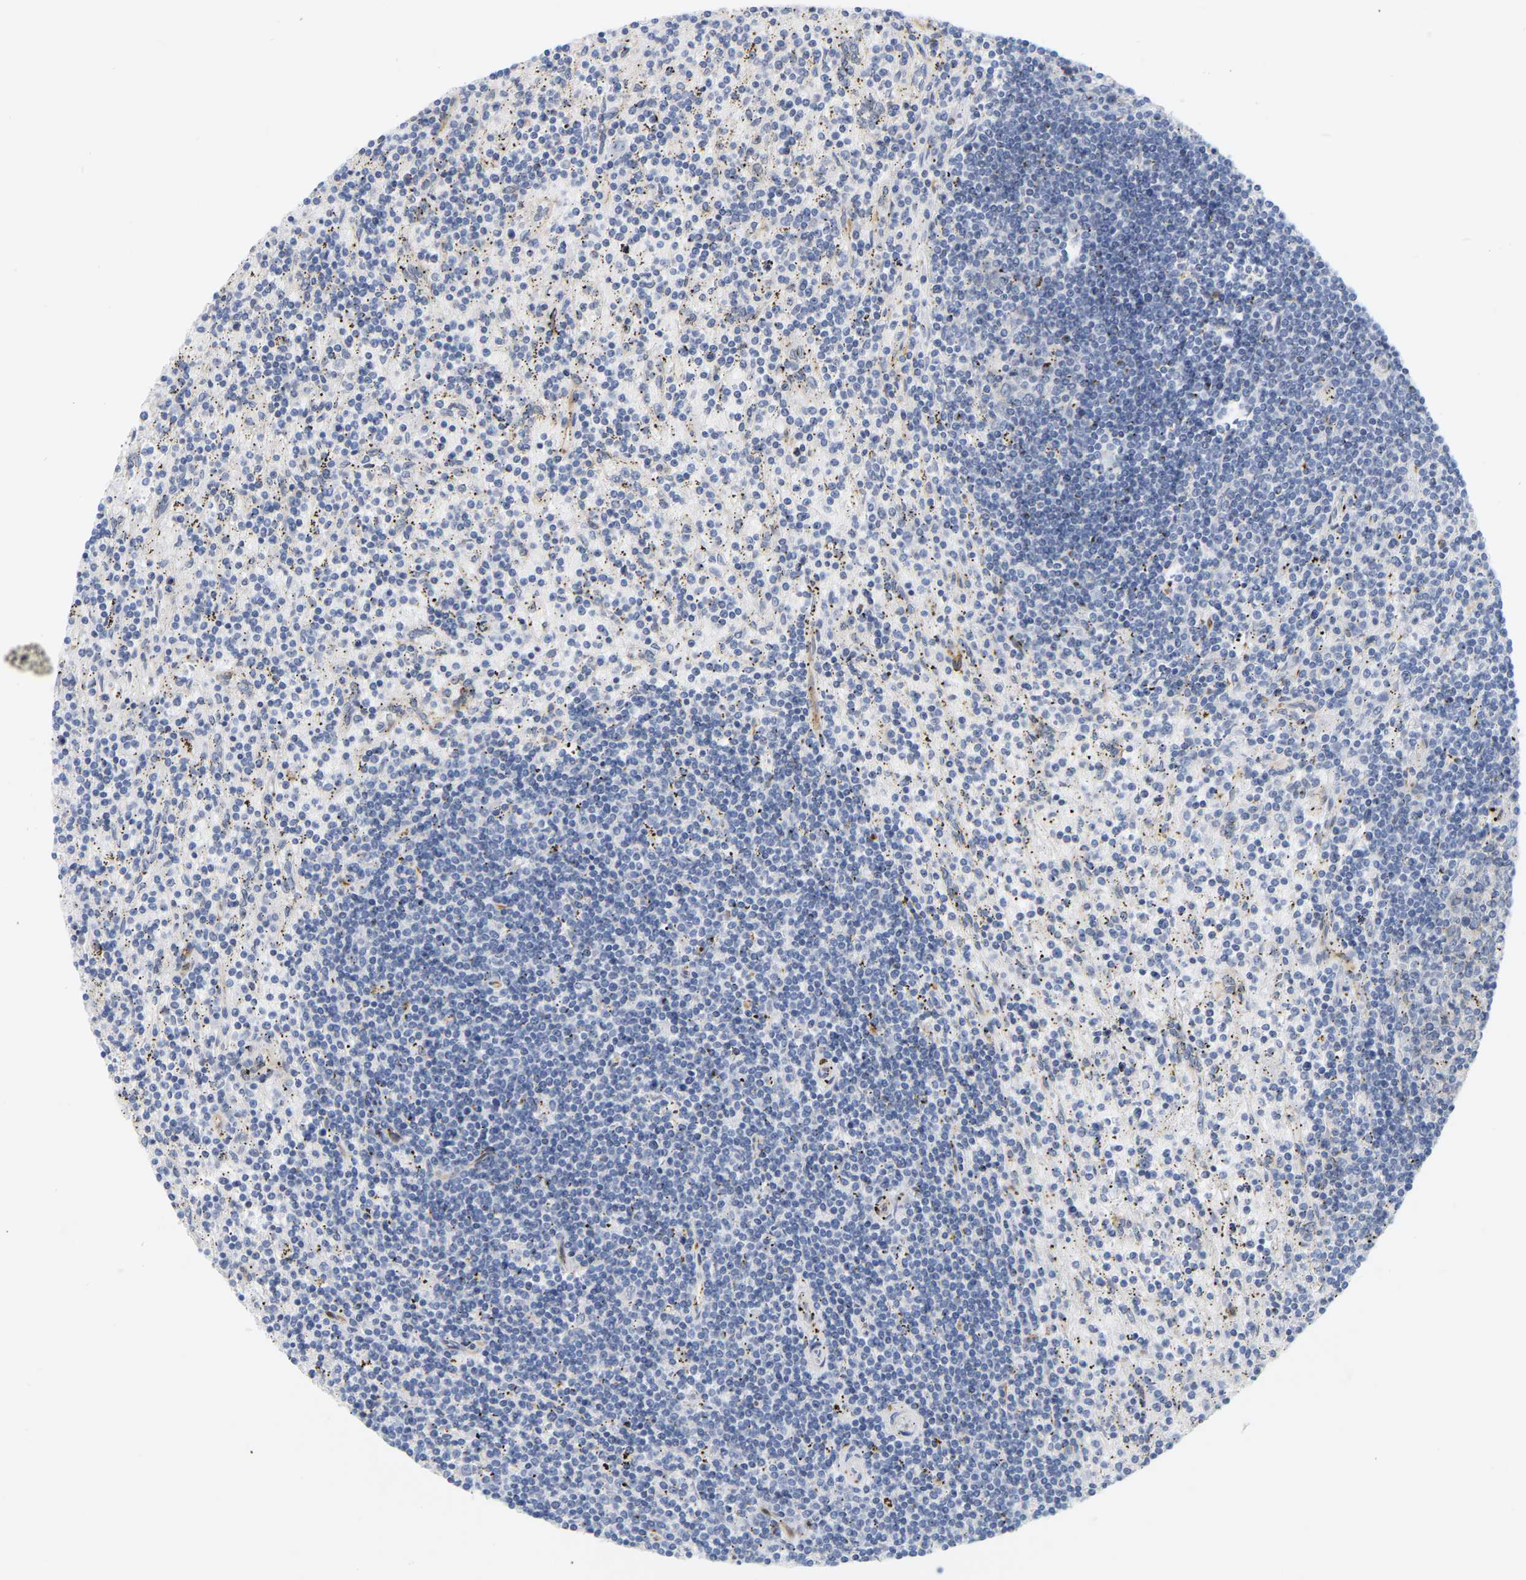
{"staining": {"intensity": "negative", "quantity": "none", "location": "none"}, "tissue": "lymphoma", "cell_type": "Tumor cells", "image_type": "cancer", "snomed": [{"axis": "morphology", "description": "Malignant lymphoma, non-Hodgkin's type, Low grade"}, {"axis": "topography", "description": "Spleen"}], "caption": "Low-grade malignant lymphoma, non-Hodgkin's type was stained to show a protein in brown. There is no significant staining in tumor cells.", "gene": "RAPH1", "patient": {"sex": "male", "age": 76}}